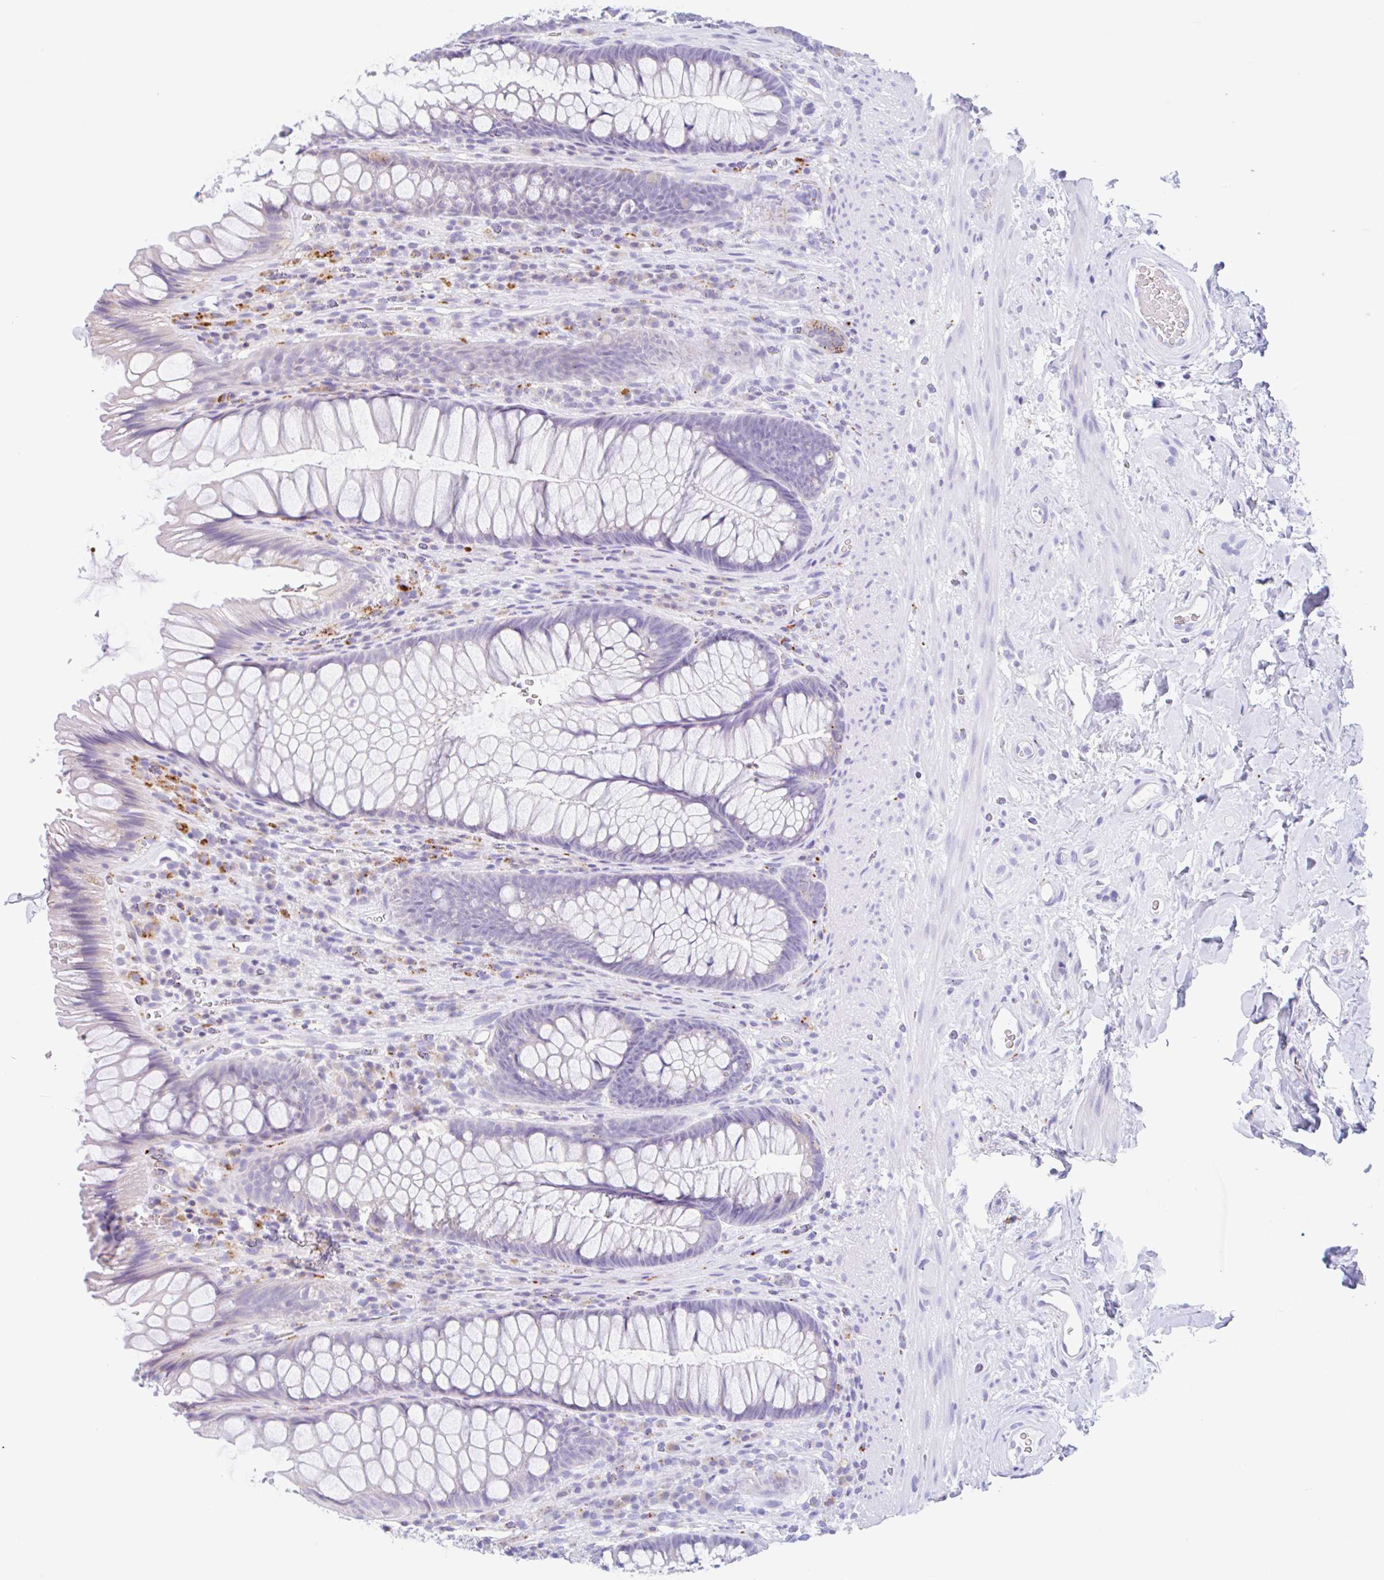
{"staining": {"intensity": "weak", "quantity": "<25%", "location": "cytoplasmic/membranous"}, "tissue": "rectum", "cell_type": "Glandular cells", "image_type": "normal", "snomed": [{"axis": "morphology", "description": "Normal tissue, NOS"}, {"axis": "topography", "description": "Rectum"}], "caption": "Rectum was stained to show a protein in brown. There is no significant expression in glandular cells.", "gene": "ANKRD9", "patient": {"sex": "male", "age": 53}}